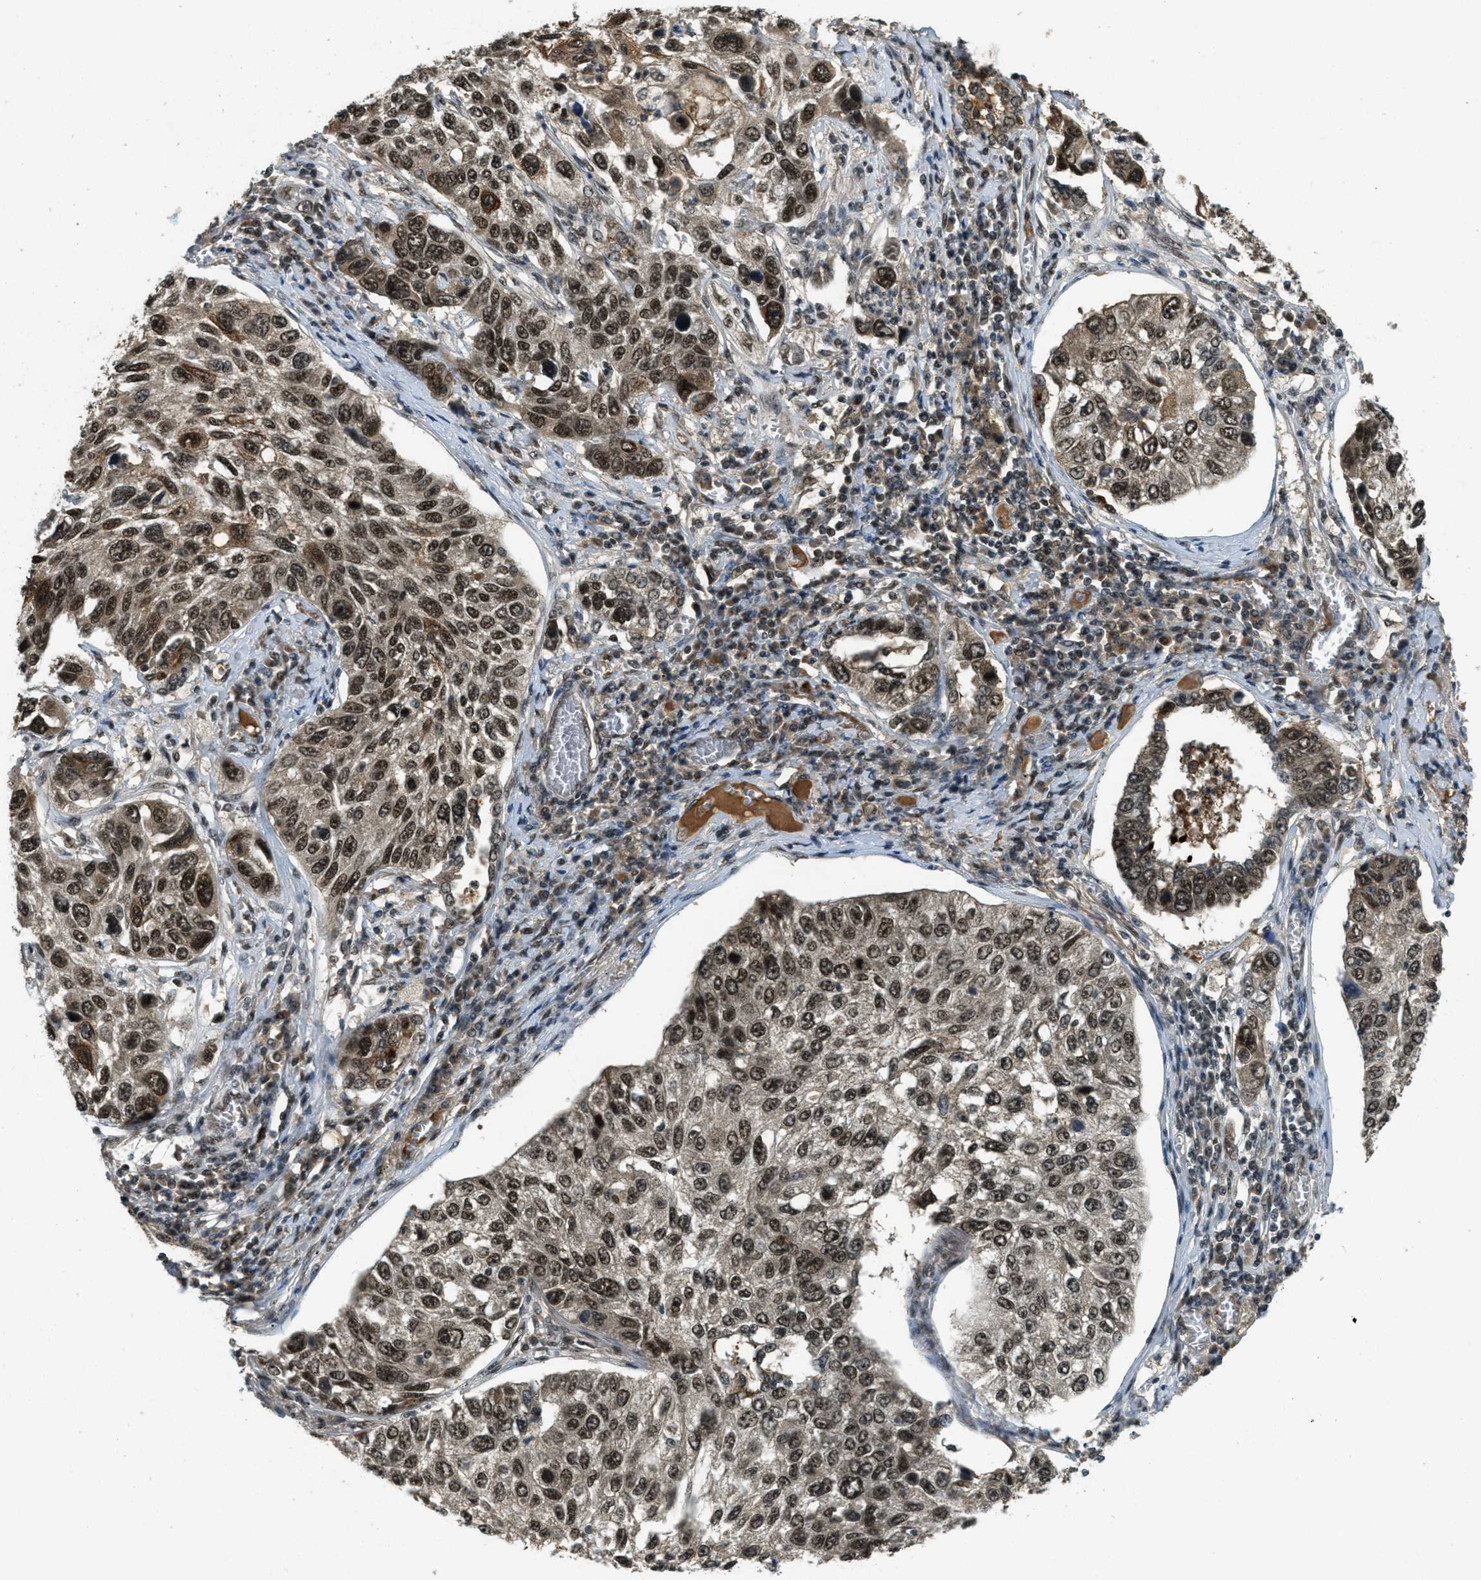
{"staining": {"intensity": "strong", "quantity": ">75%", "location": "cytoplasmic/membranous,nuclear"}, "tissue": "lung cancer", "cell_type": "Tumor cells", "image_type": "cancer", "snomed": [{"axis": "morphology", "description": "Squamous cell carcinoma, NOS"}, {"axis": "topography", "description": "Lung"}], "caption": "A high-resolution photomicrograph shows IHC staining of squamous cell carcinoma (lung), which exhibits strong cytoplasmic/membranous and nuclear staining in approximately >75% of tumor cells.", "gene": "ZNF148", "patient": {"sex": "male", "age": 71}}